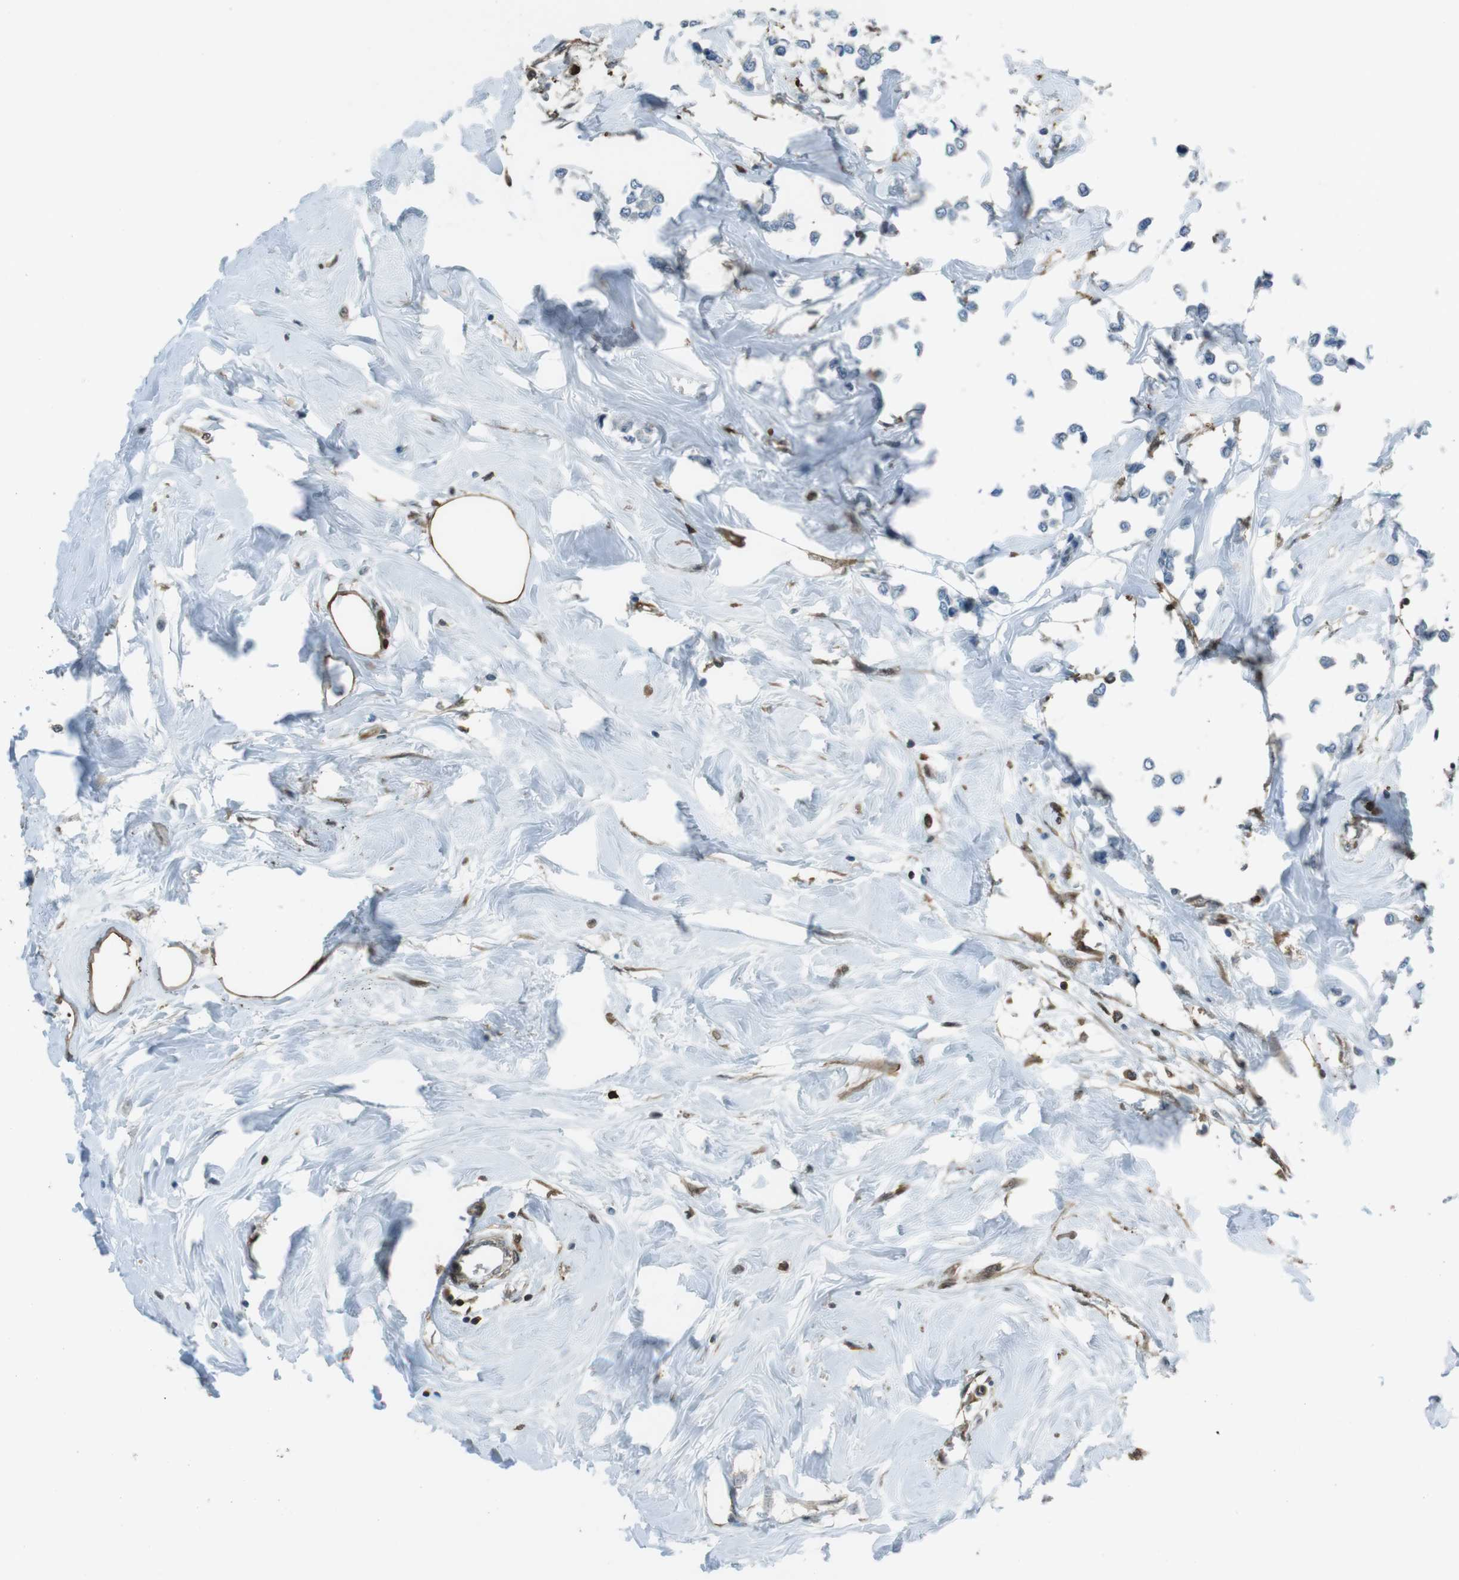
{"staining": {"intensity": "negative", "quantity": "none", "location": "none"}, "tissue": "breast cancer", "cell_type": "Tumor cells", "image_type": "cancer", "snomed": [{"axis": "morphology", "description": "Lobular carcinoma"}, {"axis": "topography", "description": "Breast"}], "caption": "Immunohistochemistry photomicrograph of breast cancer stained for a protein (brown), which exhibits no expression in tumor cells.", "gene": "TWSG1", "patient": {"sex": "female", "age": 51}}